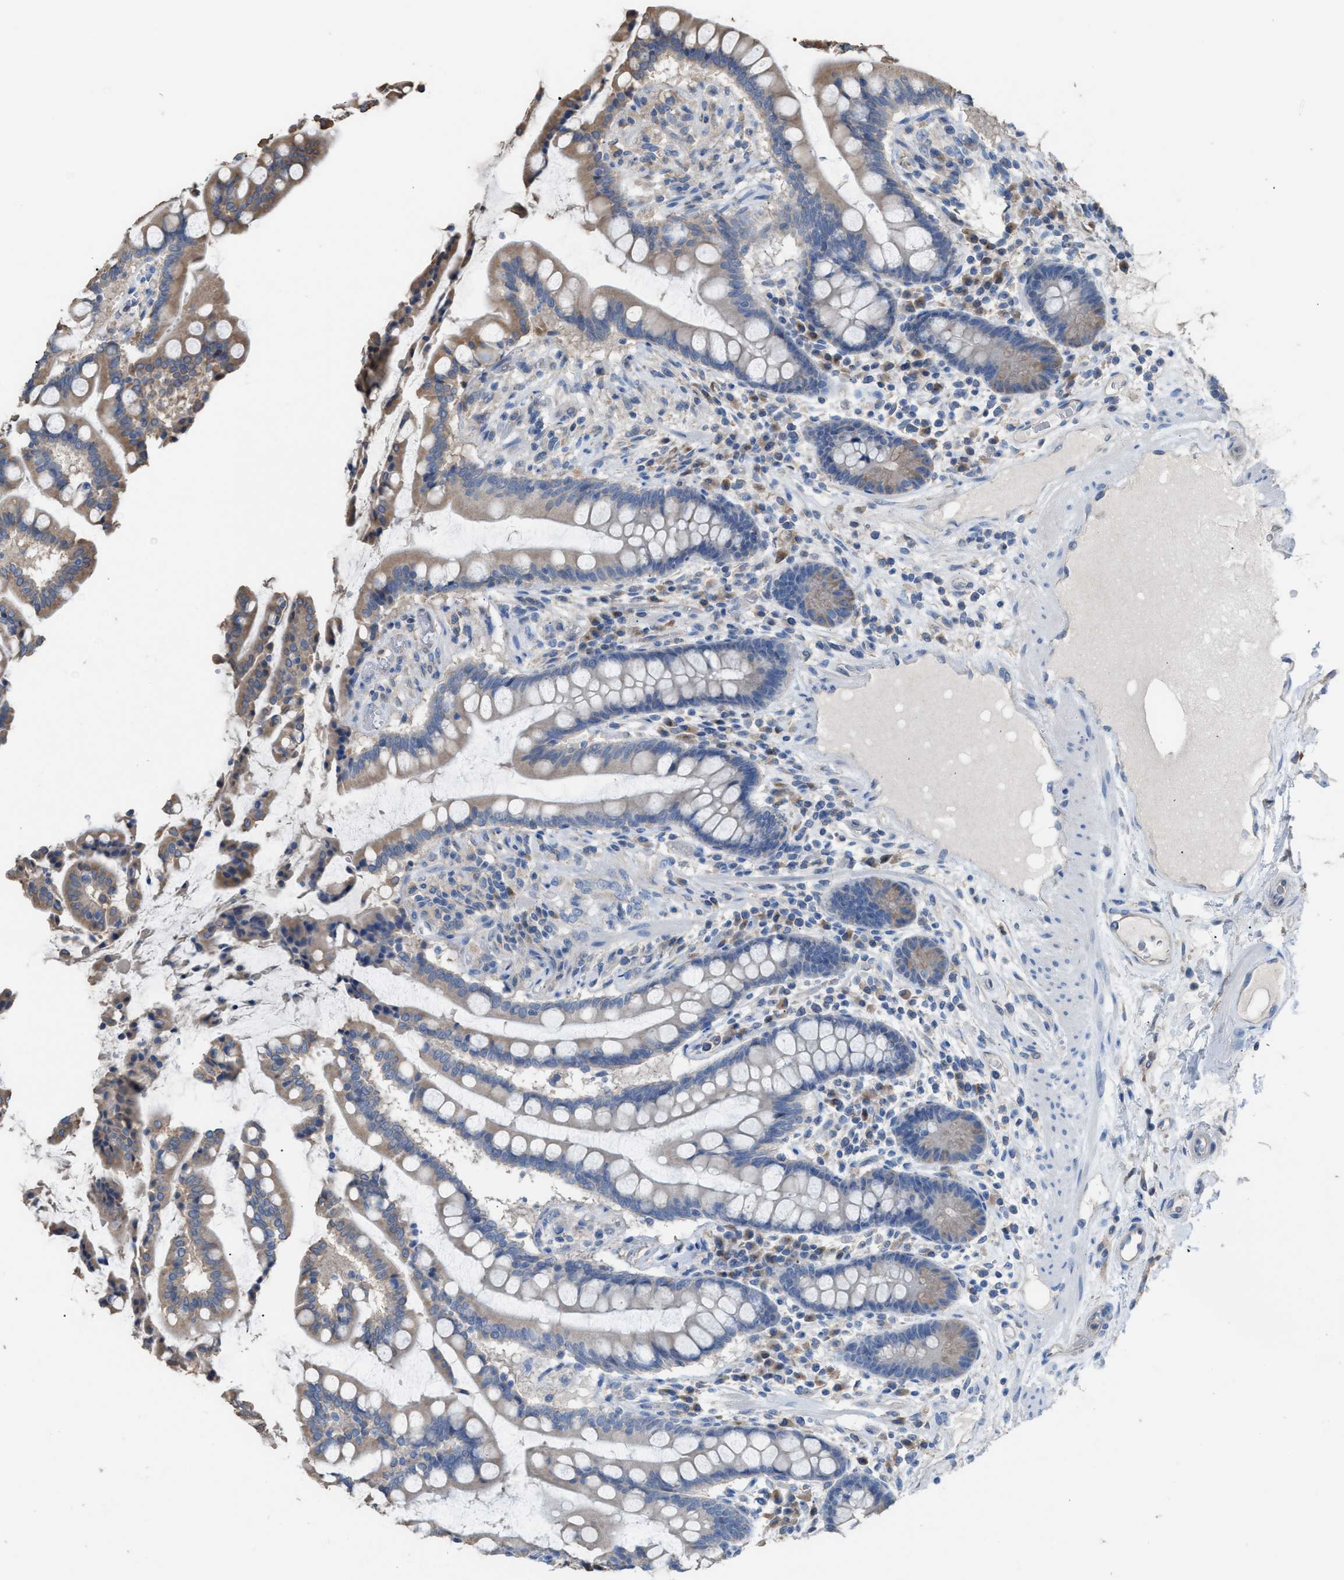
{"staining": {"intensity": "weak", "quantity": ">75%", "location": "cytoplasmic/membranous"}, "tissue": "colon", "cell_type": "Endothelial cells", "image_type": "normal", "snomed": [{"axis": "morphology", "description": "Normal tissue, NOS"}, {"axis": "topography", "description": "Colon"}], "caption": "High-magnification brightfield microscopy of unremarkable colon stained with DAB (3,3'-diaminobenzidine) (brown) and counterstained with hematoxylin (blue). endothelial cells exhibit weak cytoplasmic/membranous expression is identified in about>75% of cells.", "gene": "NQO2", "patient": {"sex": "male", "age": 73}}